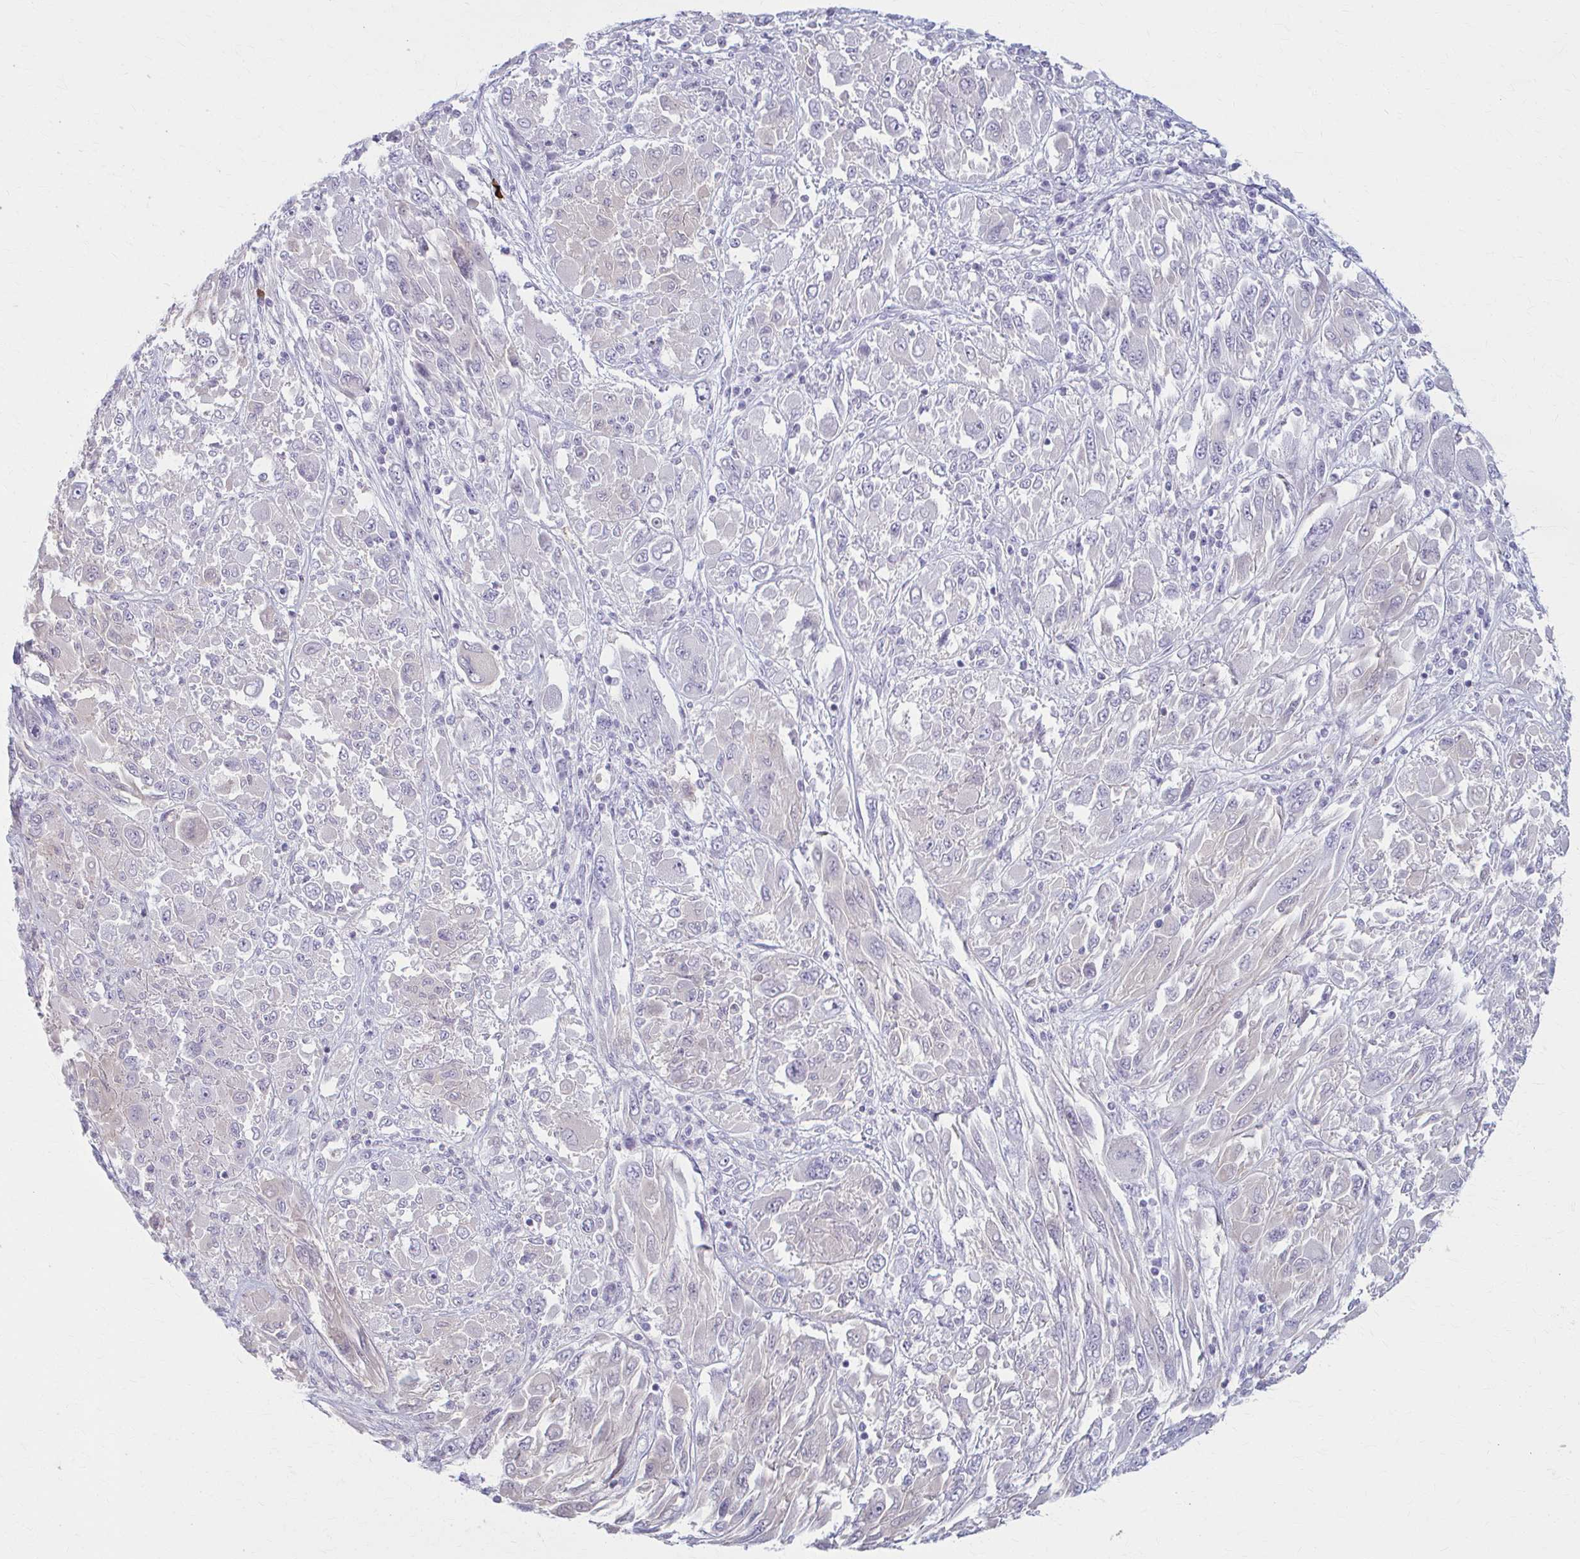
{"staining": {"intensity": "negative", "quantity": "none", "location": "none"}, "tissue": "melanoma", "cell_type": "Tumor cells", "image_type": "cancer", "snomed": [{"axis": "morphology", "description": "Malignant melanoma, NOS"}, {"axis": "topography", "description": "Skin"}], "caption": "Tumor cells are negative for protein expression in human malignant melanoma. (DAB immunohistochemistry (IHC) with hematoxylin counter stain).", "gene": "LDLRAP1", "patient": {"sex": "female", "age": 91}}